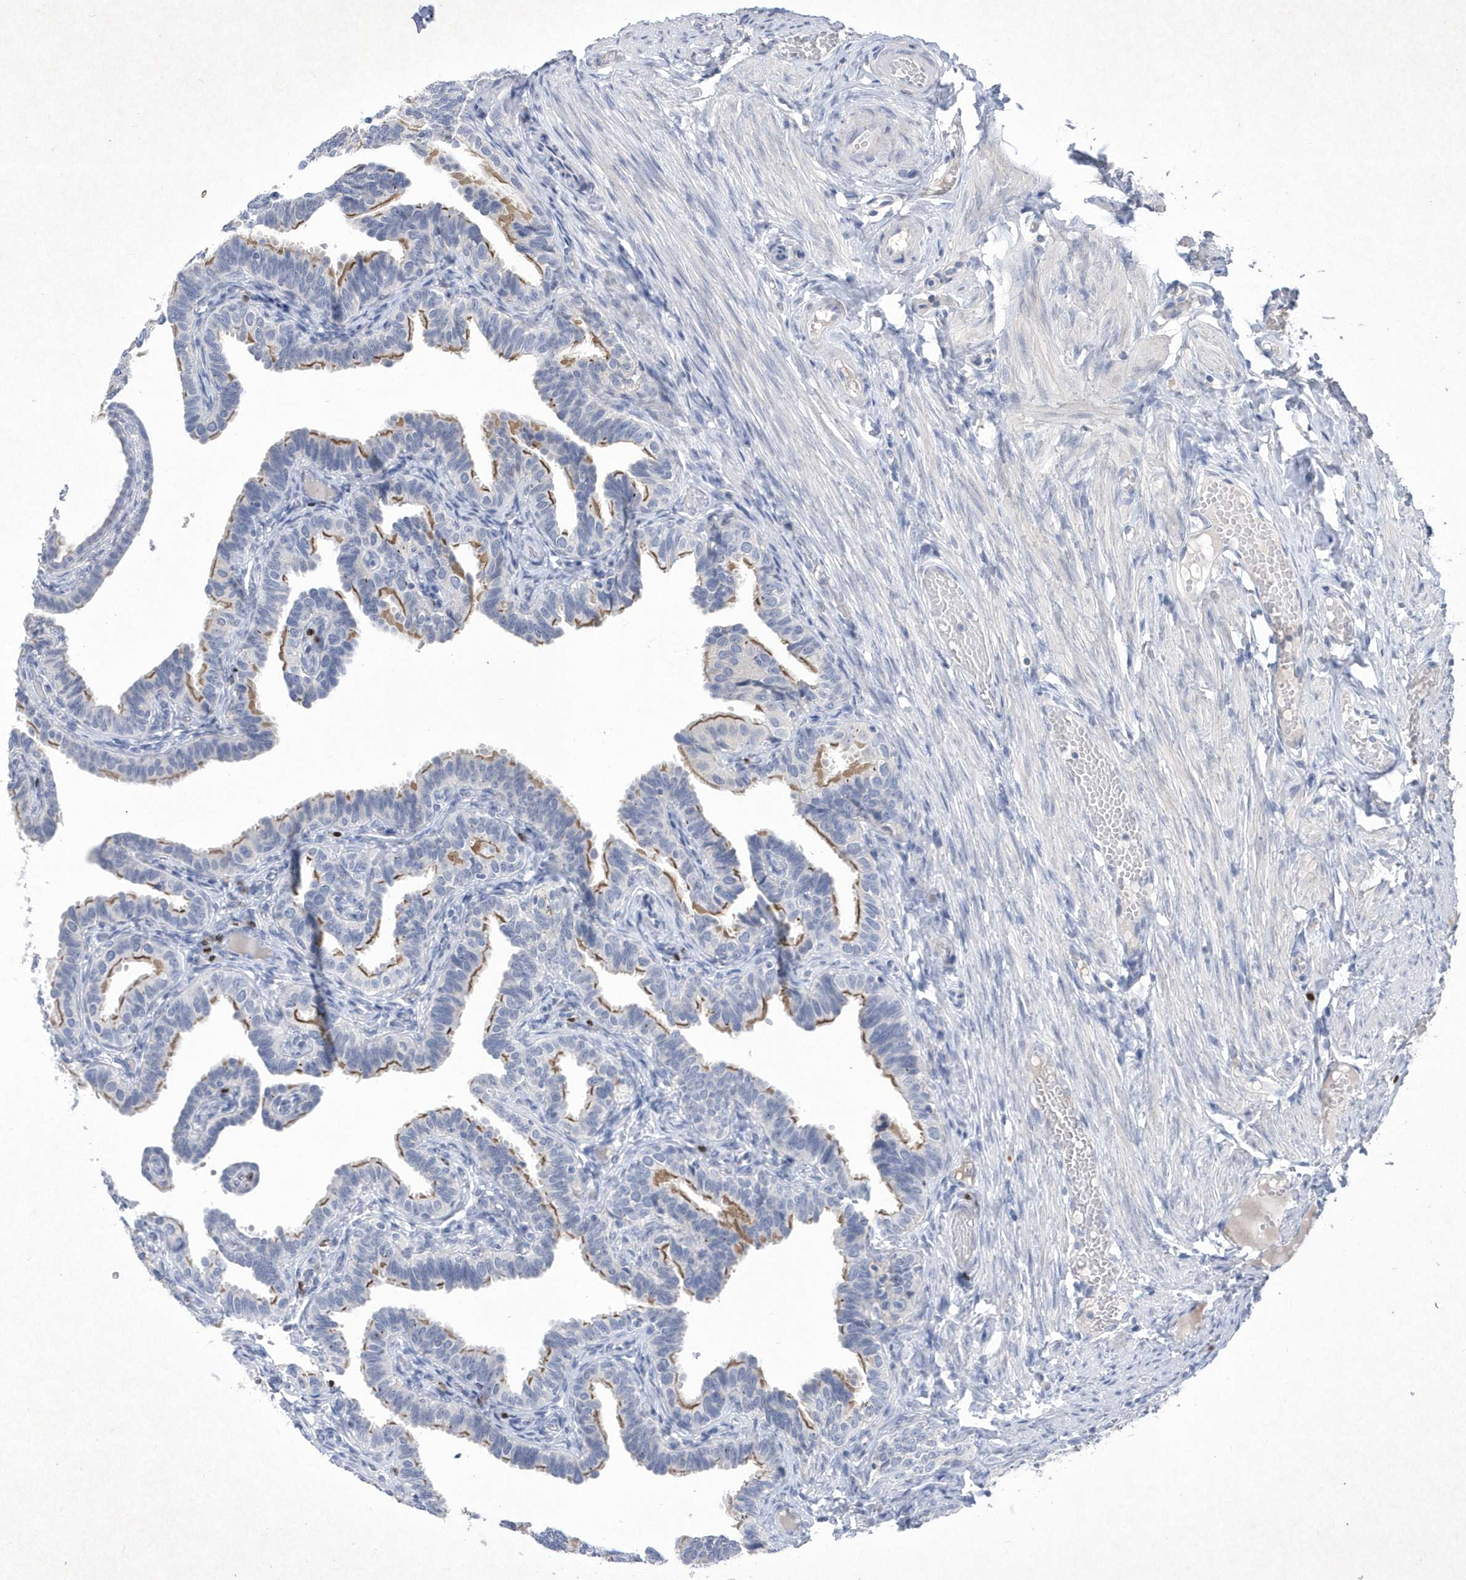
{"staining": {"intensity": "moderate", "quantity": "25%-75%", "location": "cytoplasmic/membranous"}, "tissue": "fallopian tube", "cell_type": "Glandular cells", "image_type": "normal", "snomed": [{"axis": "morphology", "description": "Normal tissue, NOS"}, {"axis": "topography", "description": "Fallopian tube"}], "caption": "DAB immunohistochemical staining of unremarkable fallopian tube shows moderate cytoplasmic/membranous protein staining in about 25%-75% of glandular cells.", "gene": "BHLHA15", "patient": {"sex": "female", "age": 39}}